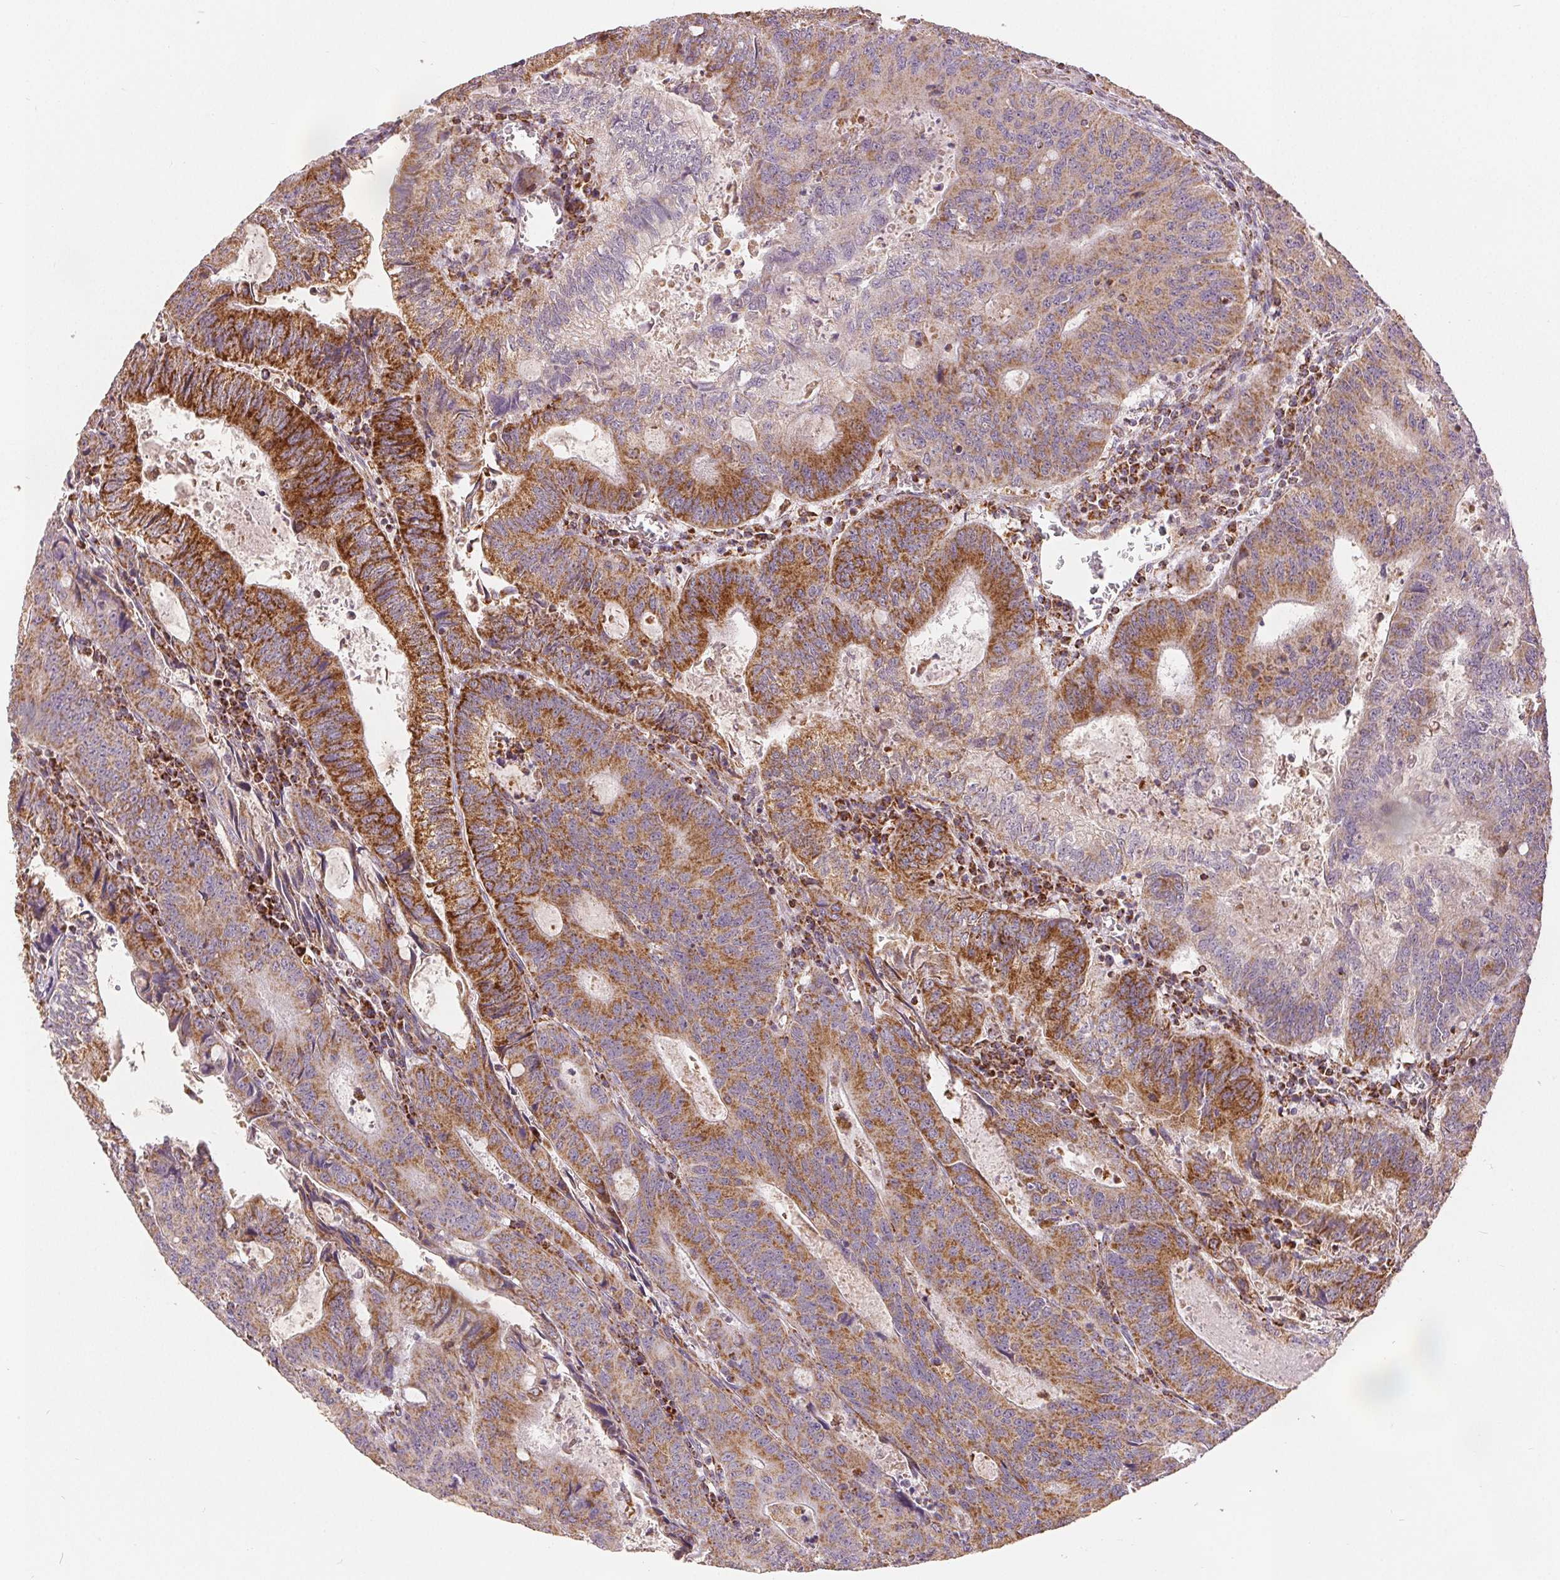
{"staining": {"intensity": "strong", "quantity": ">75%", "location": "cytoplasmic/membranous"}, "tissue": "colorectal cancer", "cell_type": "Tumor cells", "image_type": "cancer", "snomed": [{"axis": "morphology", "description": "Adenocarcinoma, NOS"}, {"axis": "topography", "description": "Colon"}], "caption": "DAB (3,3'-diaminobenzidine) immunohistochemical staining of colorectal cancer demonstrates strong cytoplasmic/membranous protein positivity in approximately >75% of tumor cells.", "gene": "SDHB", "patient": {"sex": "male", "age": 67}}